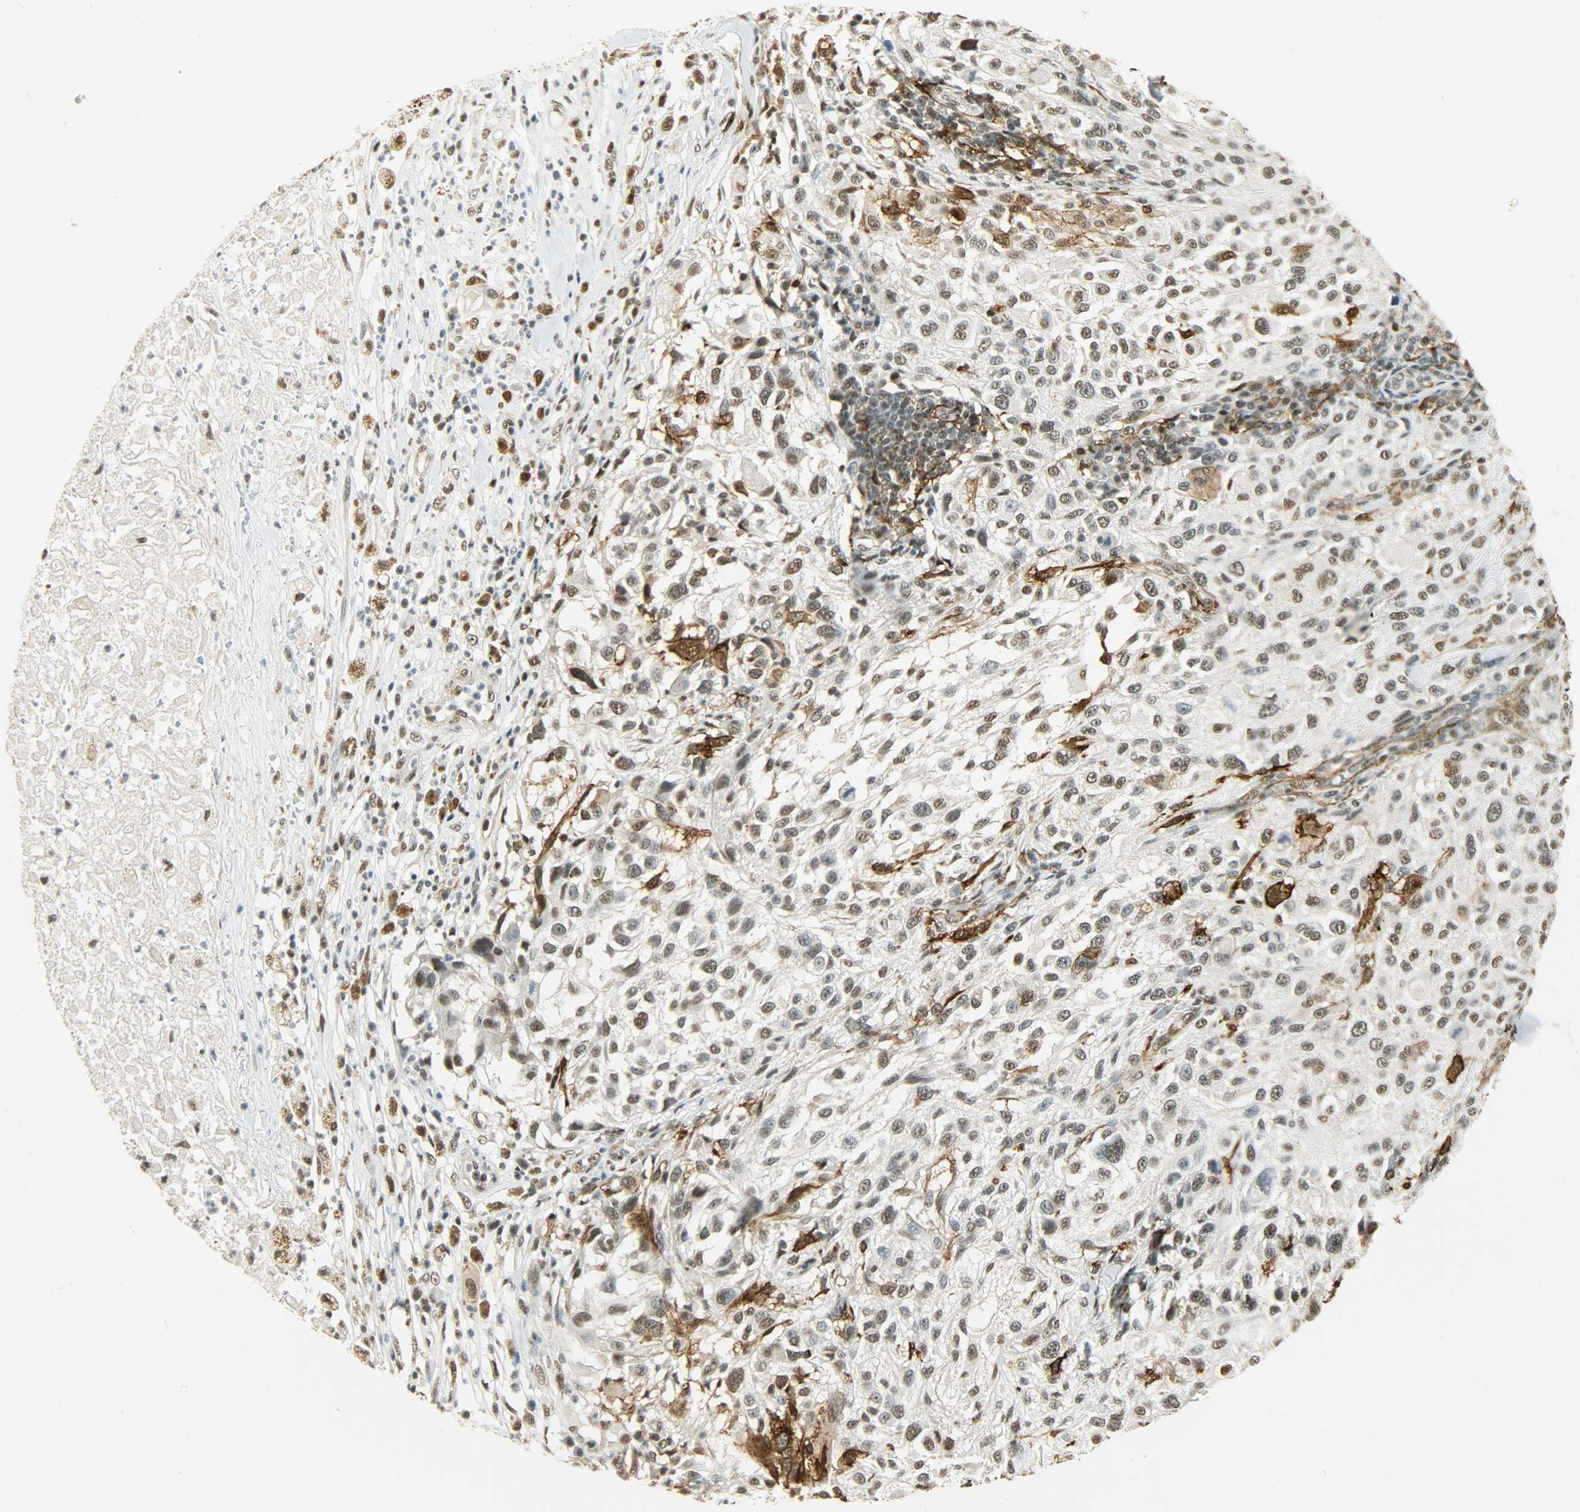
{"staining": {"intensity": "moderate", "quantity": ">75%", "location": "cytoplasmic/membranous,nuclear"}, "tissue": "melanoma", "cell_type": "Tumor cells", "image_type": "cancer", "snomed": [{"axis": "morphology", "description": "Necrosis, NOS"}, {"axis": "morphology", "description": "Malignant melanoma, NOS"}, {"axis": "topography", "description": "Skin"}], "caption": "IHC micrograph of neoplastic tissue: malignant melanoma stained using immunohistochemistry (IHC) exhibits medium levels of moderate protein expression localized specifically in the cytoplasmic/membranous and nuclear of tumor cells, appearing as a cytoplasmic/membranous and nuclear brown color.", "gene": "NGFR", "patient": {"sex": "female", "age": 87}}